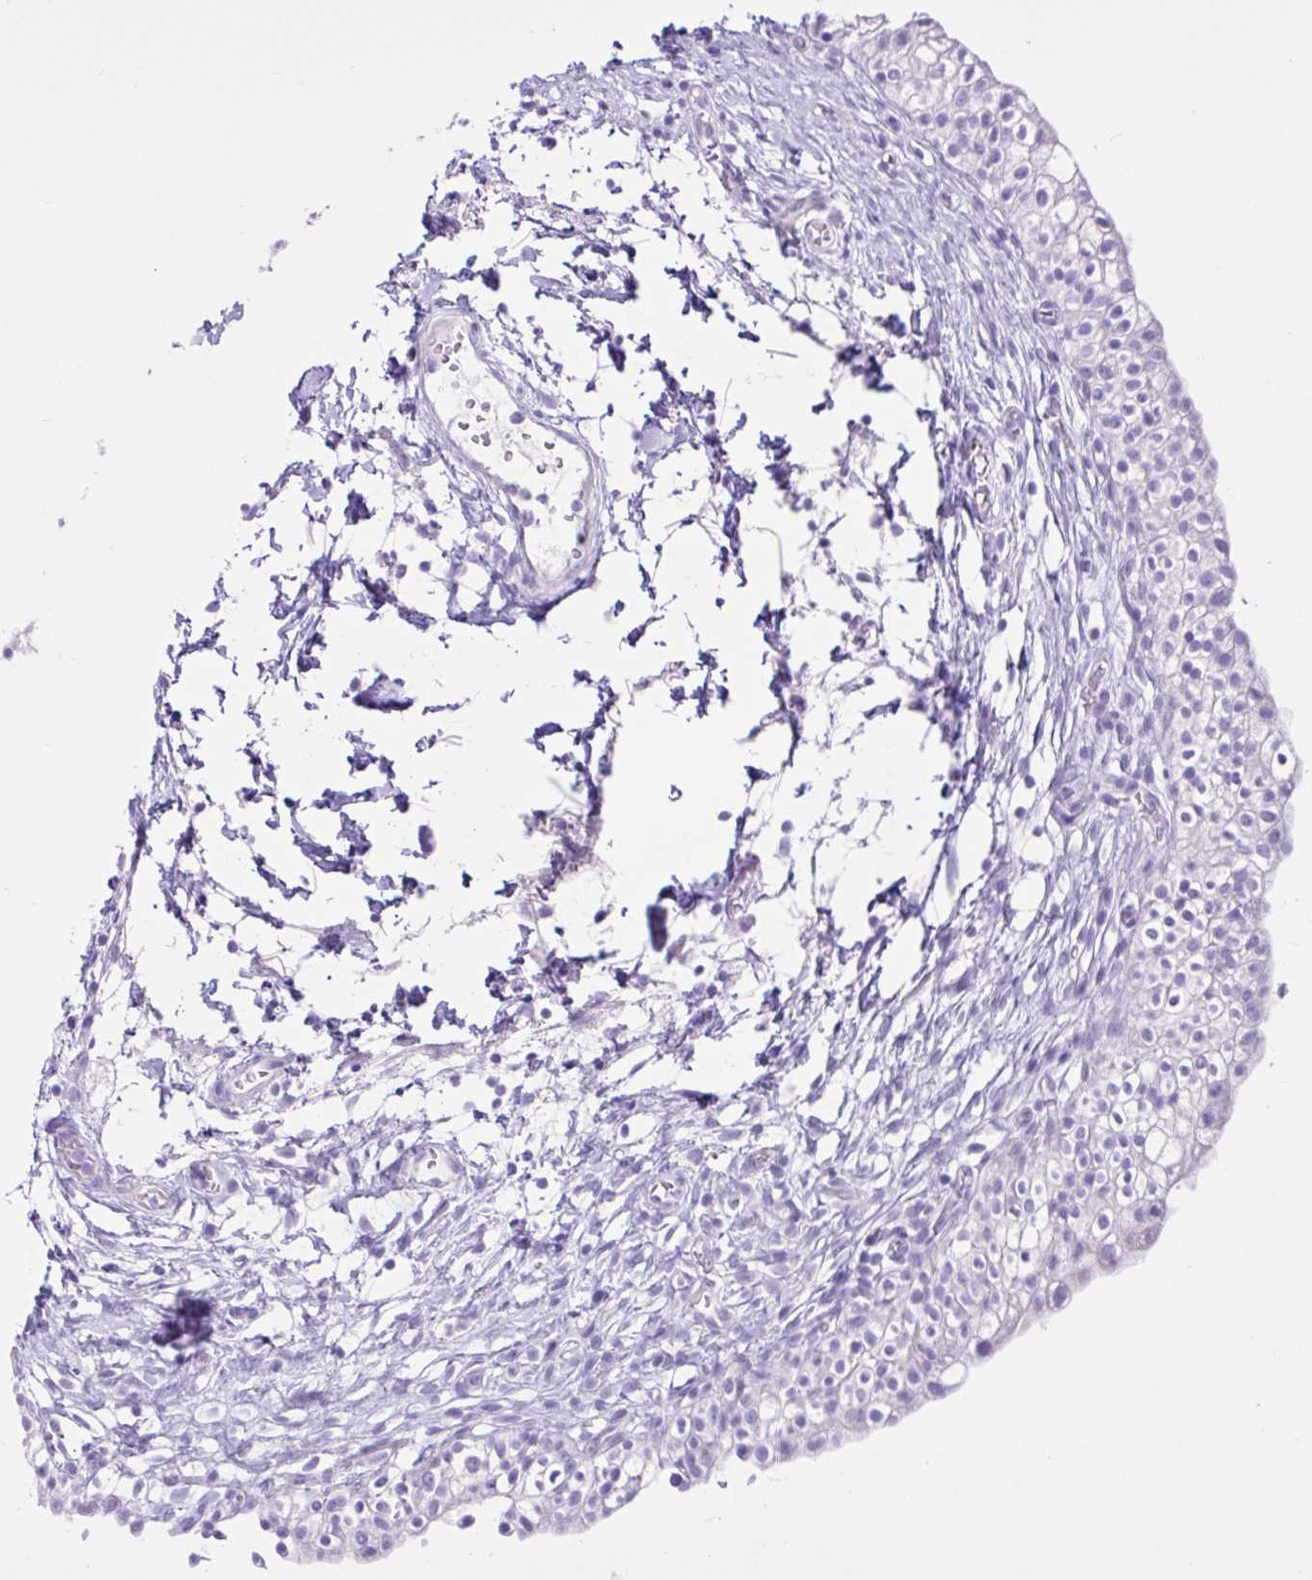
{"staining": {"intensity": "negative", "quantity": "none", "location": "none"}, "tissue": "urinary bladder", "cell_type": "Urothelial cells", "image_type": "normal", "snomed": [{"axis": "morphology", "description": "Normal tissue, NOS"}, {"axis": "topography", "description": "Urinary bladder"}, {"axis": "topography", "description": "Peripheral nerve tissue"}], "caption": "High power microscopy micrograph of an immunohistochemistry image of unremarkable urinary bladder, revealing no significant expression in urothelial cells.", "gene": "CYP19A1", "patient": {"sex": "male", "age": 55}}